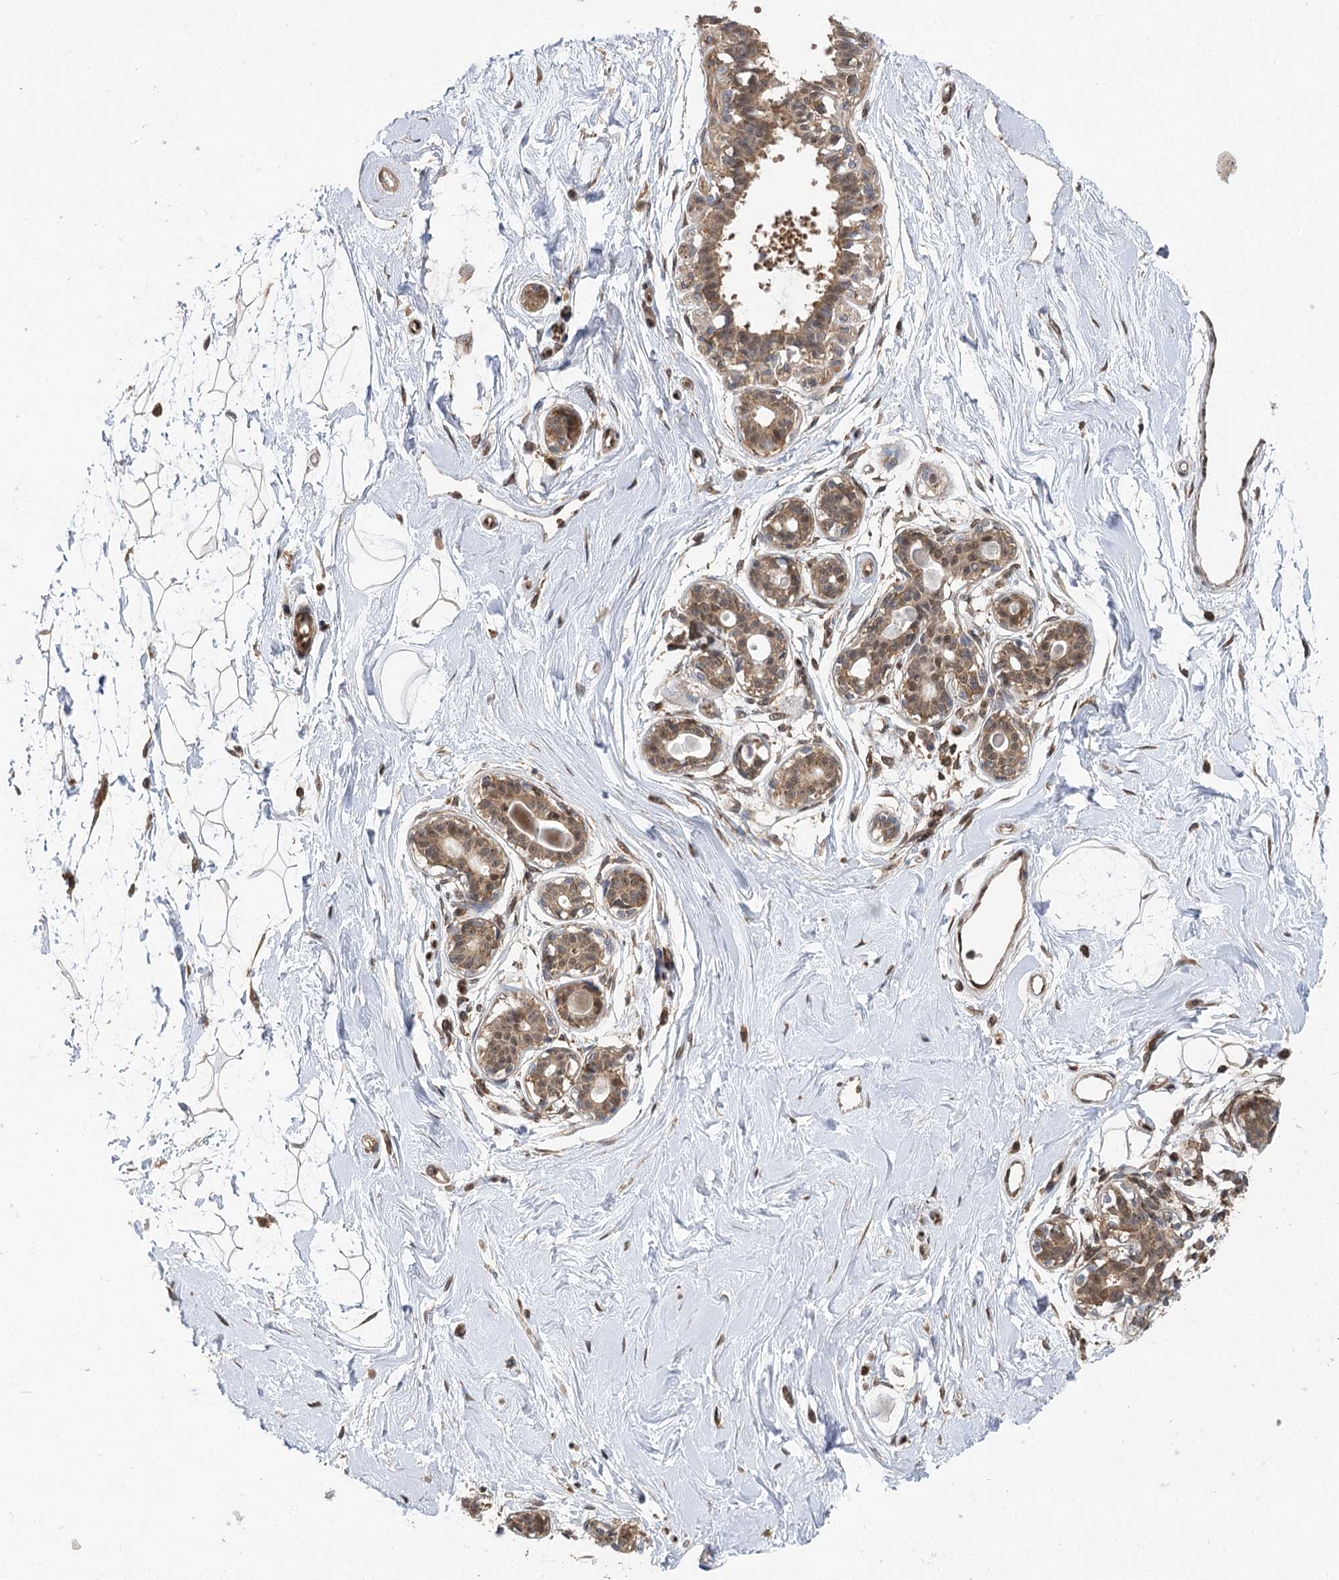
{"staining": {"intensity": "negative", "quantity": "none", "location": "none"}, "tissue": "breast", "cell_type": "Adipocytes", "image_type": "normal", "snomed": [{"axis": "morphology", "description": "Normal tissue, NOS"}, {"axis": "topography", "description": "Breast"}], "caption": "Photomicrograph shows no significant protein expression in adipocytes of normal breast.", "gene": "C12orf4", "patient": {"sex": "female", "age": 45}}